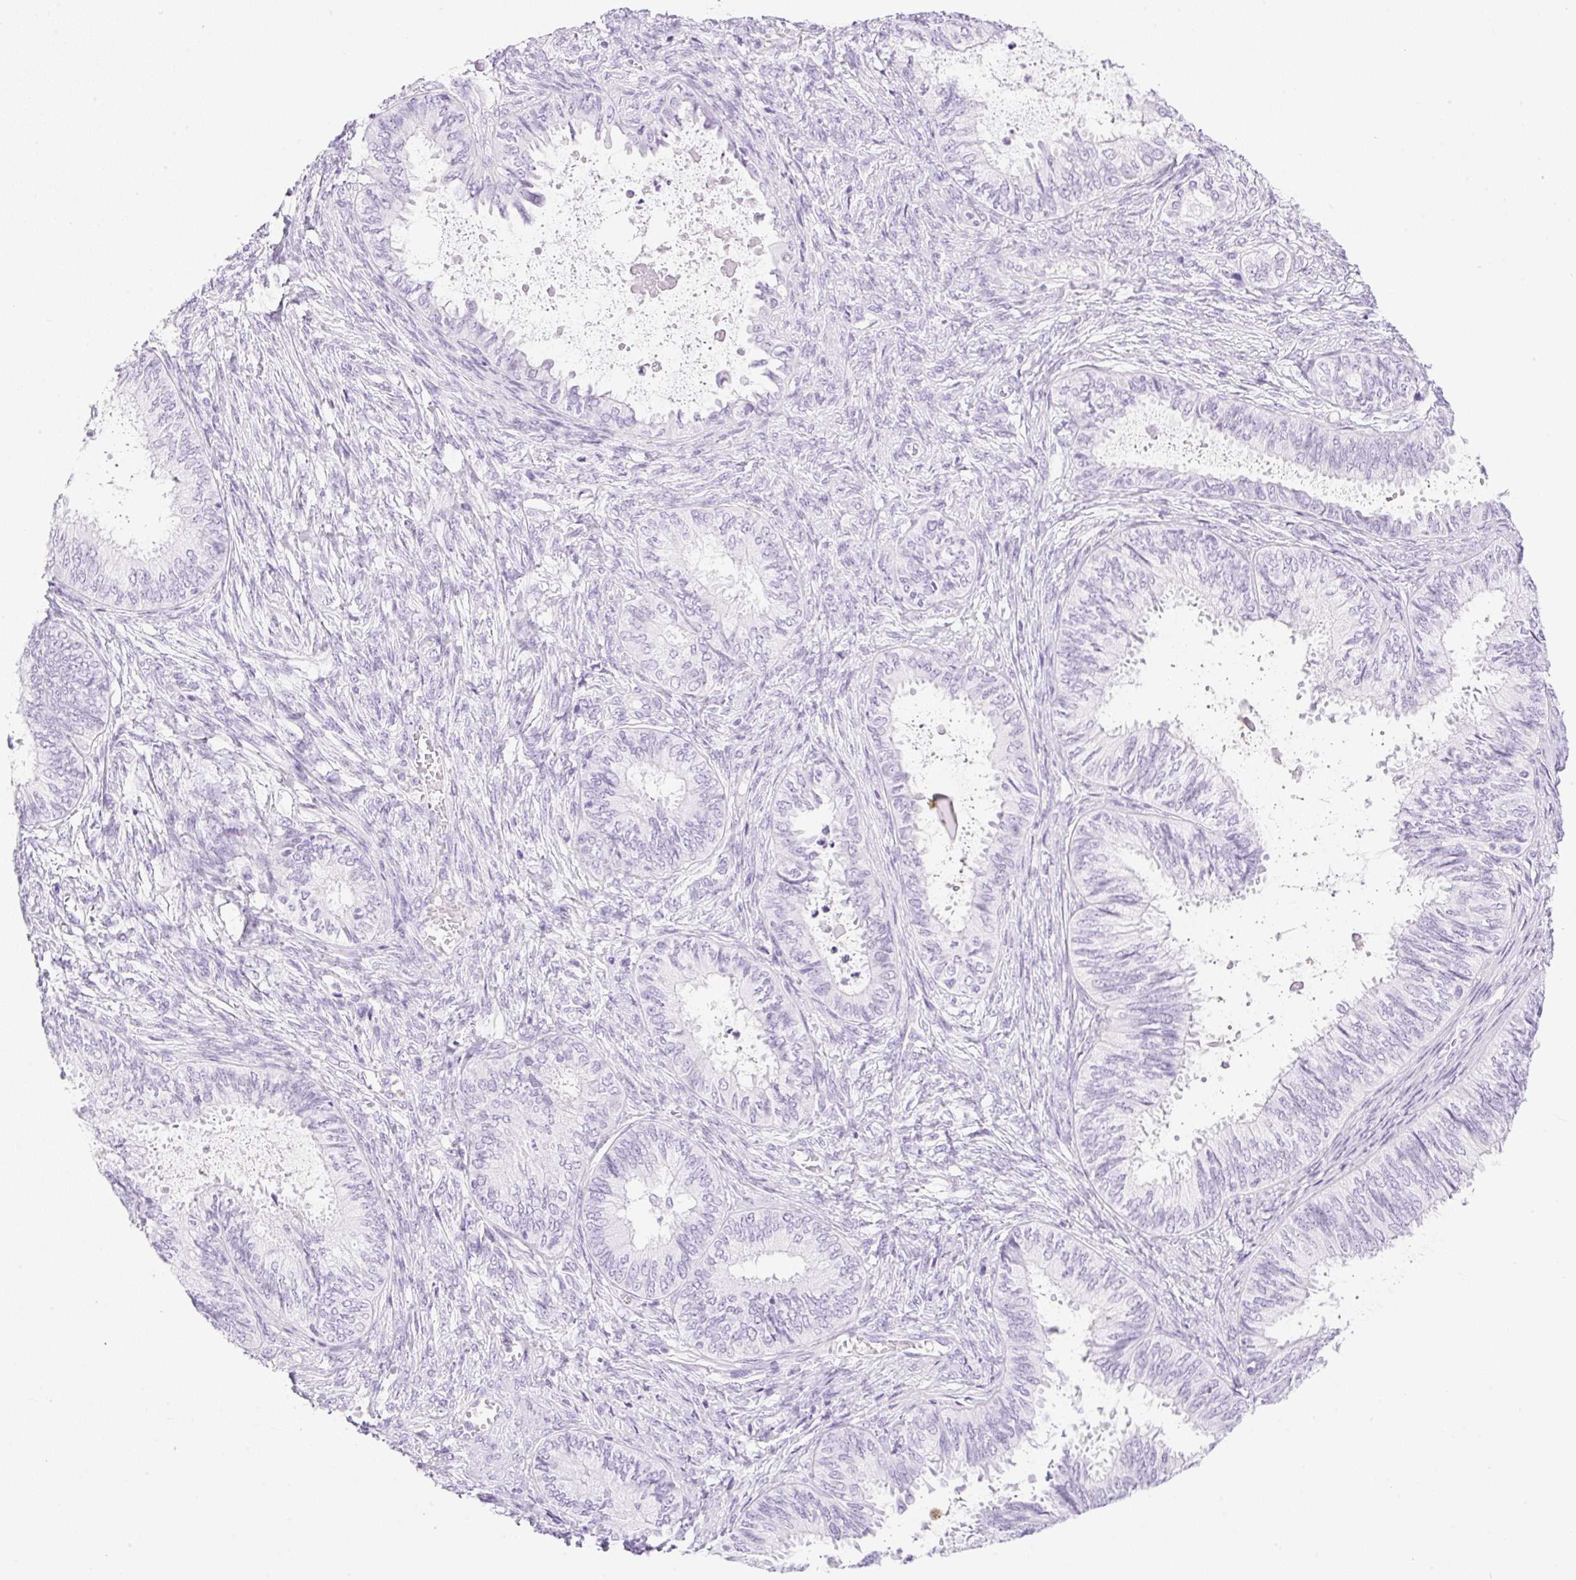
{"staining": {"intensity": "negative", "quantity": "none", "location": "none"}, "tissue": "ovarian cancer", "cell_type": "Tumor cells", "image_type": "cancer", "snomed": [{"axis": "morphology", "description": "Carcinoma, endometroid"}, {"axis": "topography", "description": "Ovary"}], "caption": "The image displays no significant expression in tumor cells of endometroid carcinoma (ovarian).", "gene": "SPRR4", "patient": {"sex": "female", "age": 70}}